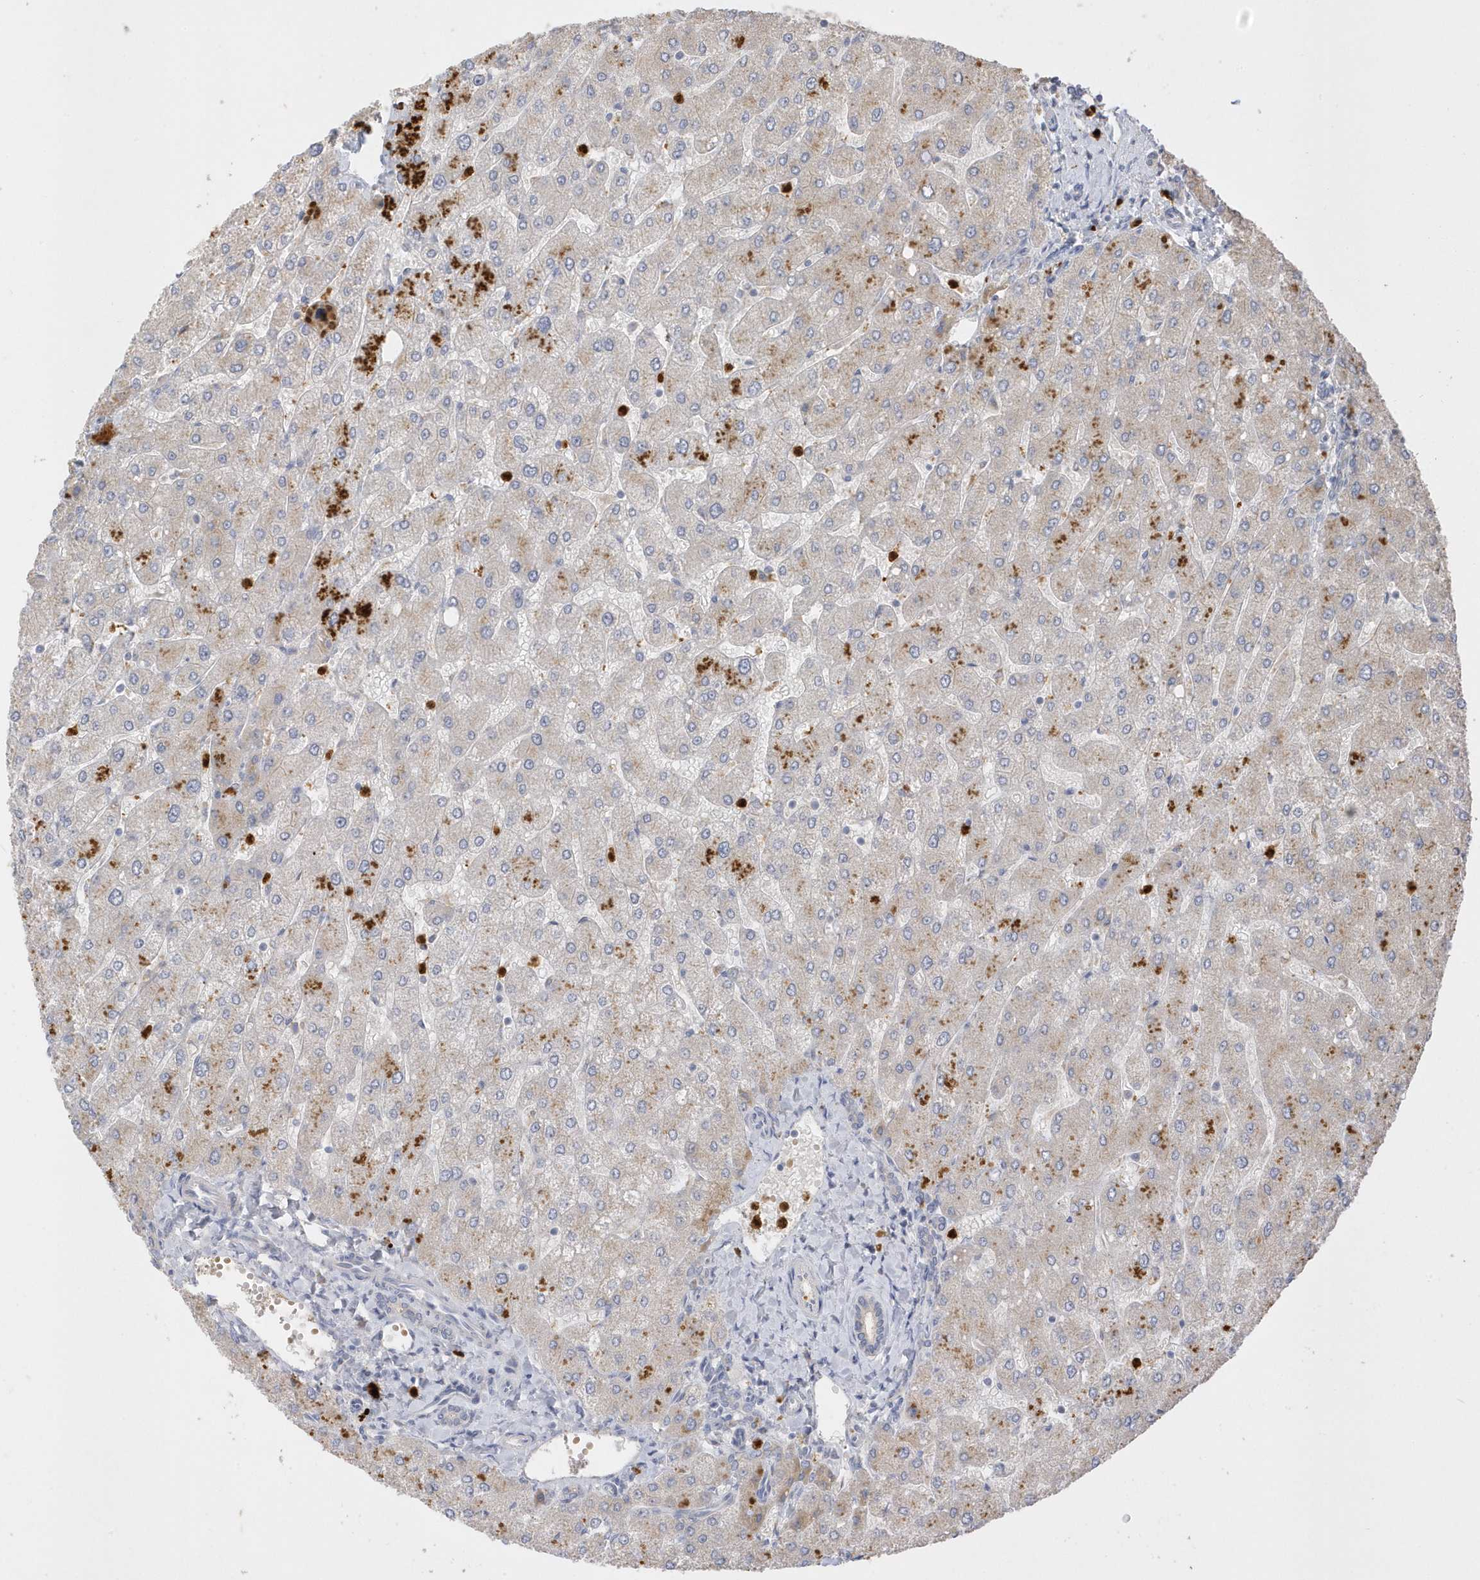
{"staining": {"intensity": "negative", "quantity": "none", "location": "none"}, "tissue": "liver", "cell_type": "Cholangiocytes", "image_type": "normal", "snomed": [{"axis": "morphology", "description": "Normal tissue, NOS"}, {"axis": "topography", "description": "Liver"}], "caption": "Immunohistochemical staining of unremarkable human liver demonstrates no significant positivity in cholangiocytes. The staining was performed using DAB (3,3'-diaminobenzidine) to visualize the protein expression in brown, while the nuclei were stained in blue with hematoxylin (Magnification: 20x).", "gene": "DPP9", "patient": {"sex": "male", "age": 55}}